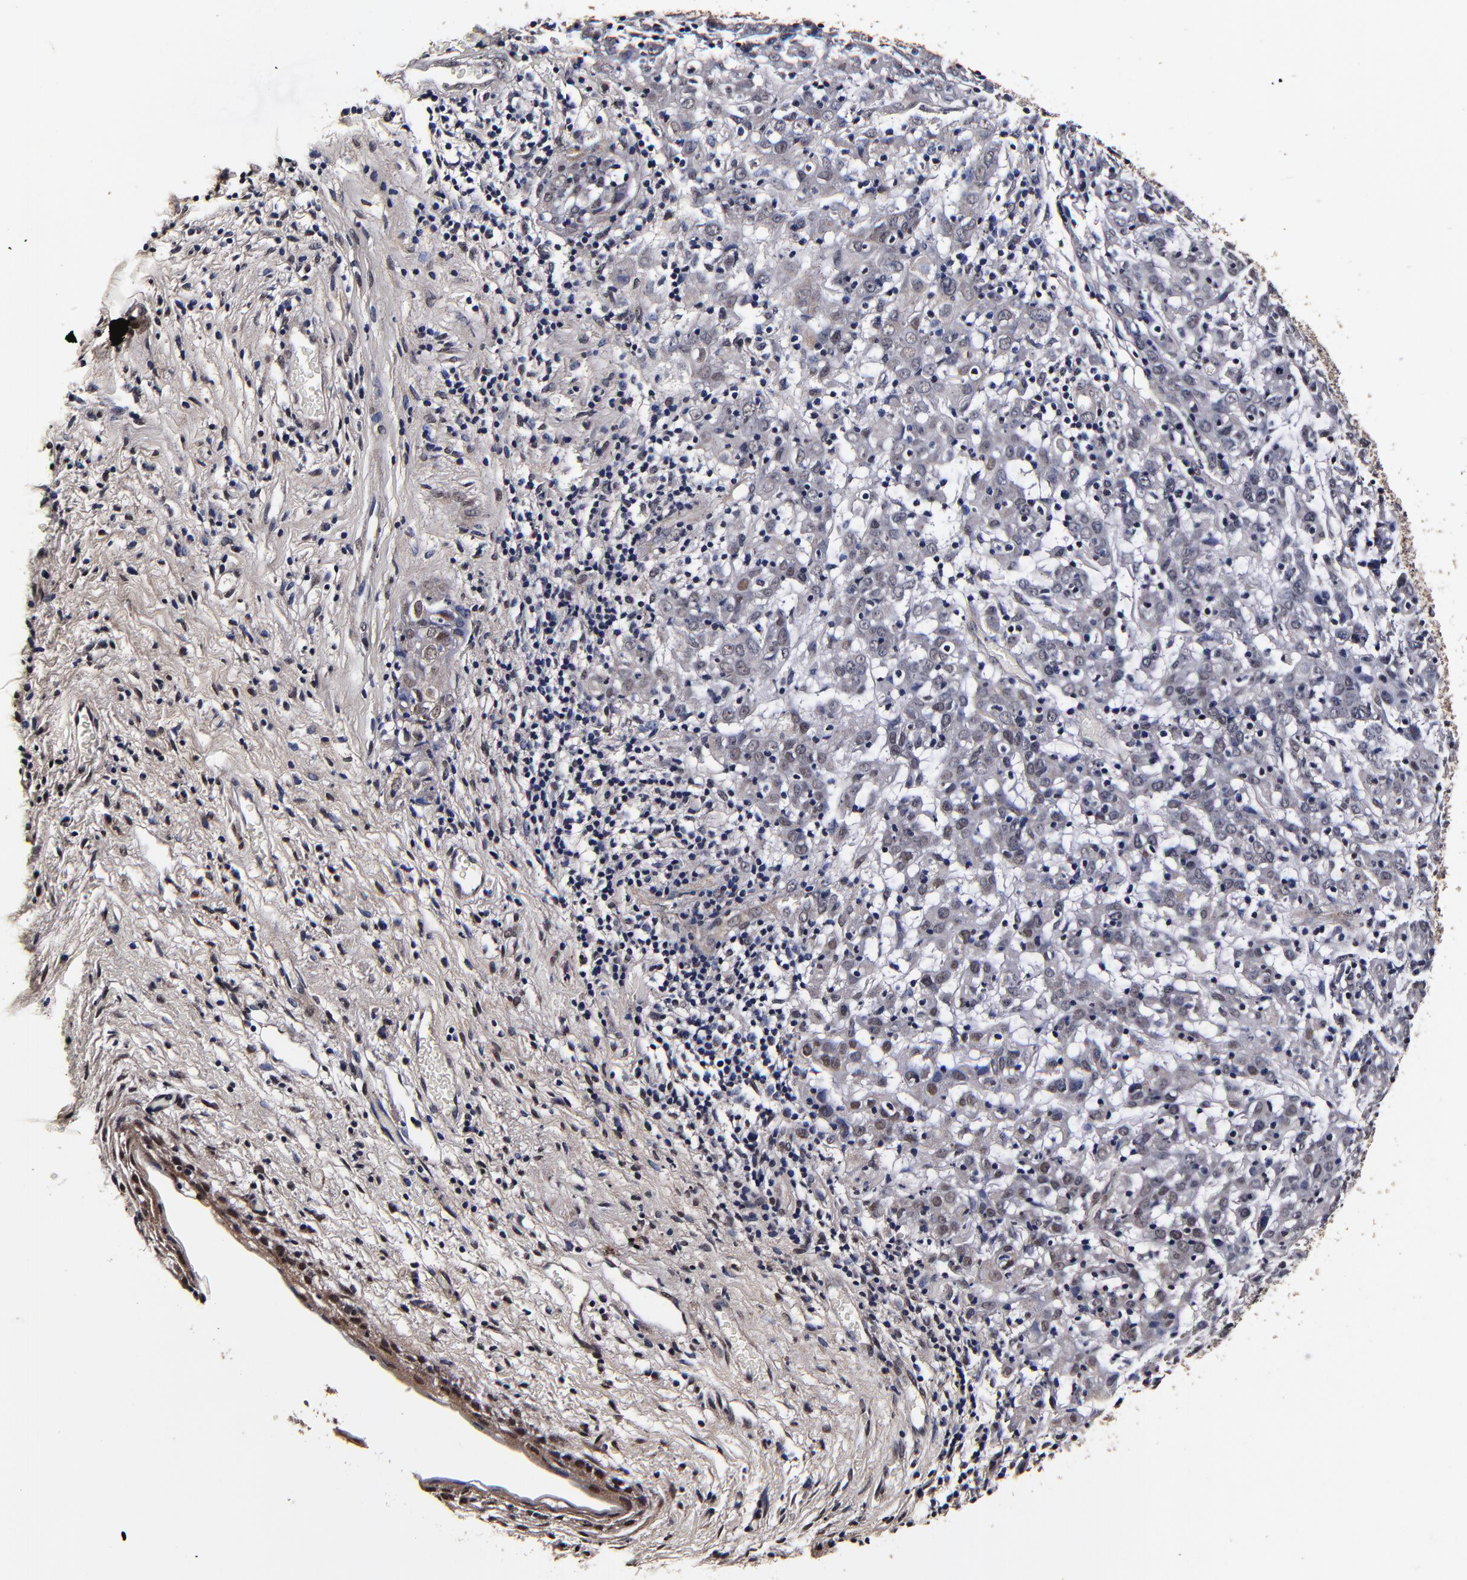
{"staining": {"intensity": "weak", "quantity": "25%-75%", "location": "cytoplasmic/membranous"}, "tissue": "cervical cancer", "cell_type": "Tumor cells", "image_type": "cancer", "snomed": [{"axis": "morphology", "description": "Normal tissue, NOS"}, {"axis": "morphology", "description": "Squamous cell carcinoma, NOS"}, {"axis": "topography", "description": "Cervix"}], "caption": "Protein staining by immunohistochemistry reveals weak cytoplasmic/membranous expression in approximately 25%-75% of tumor cells in squamous cell carcinoma (cervical).", "gene": "MMP15", "patient": {"sex": "female", "age": 67}}